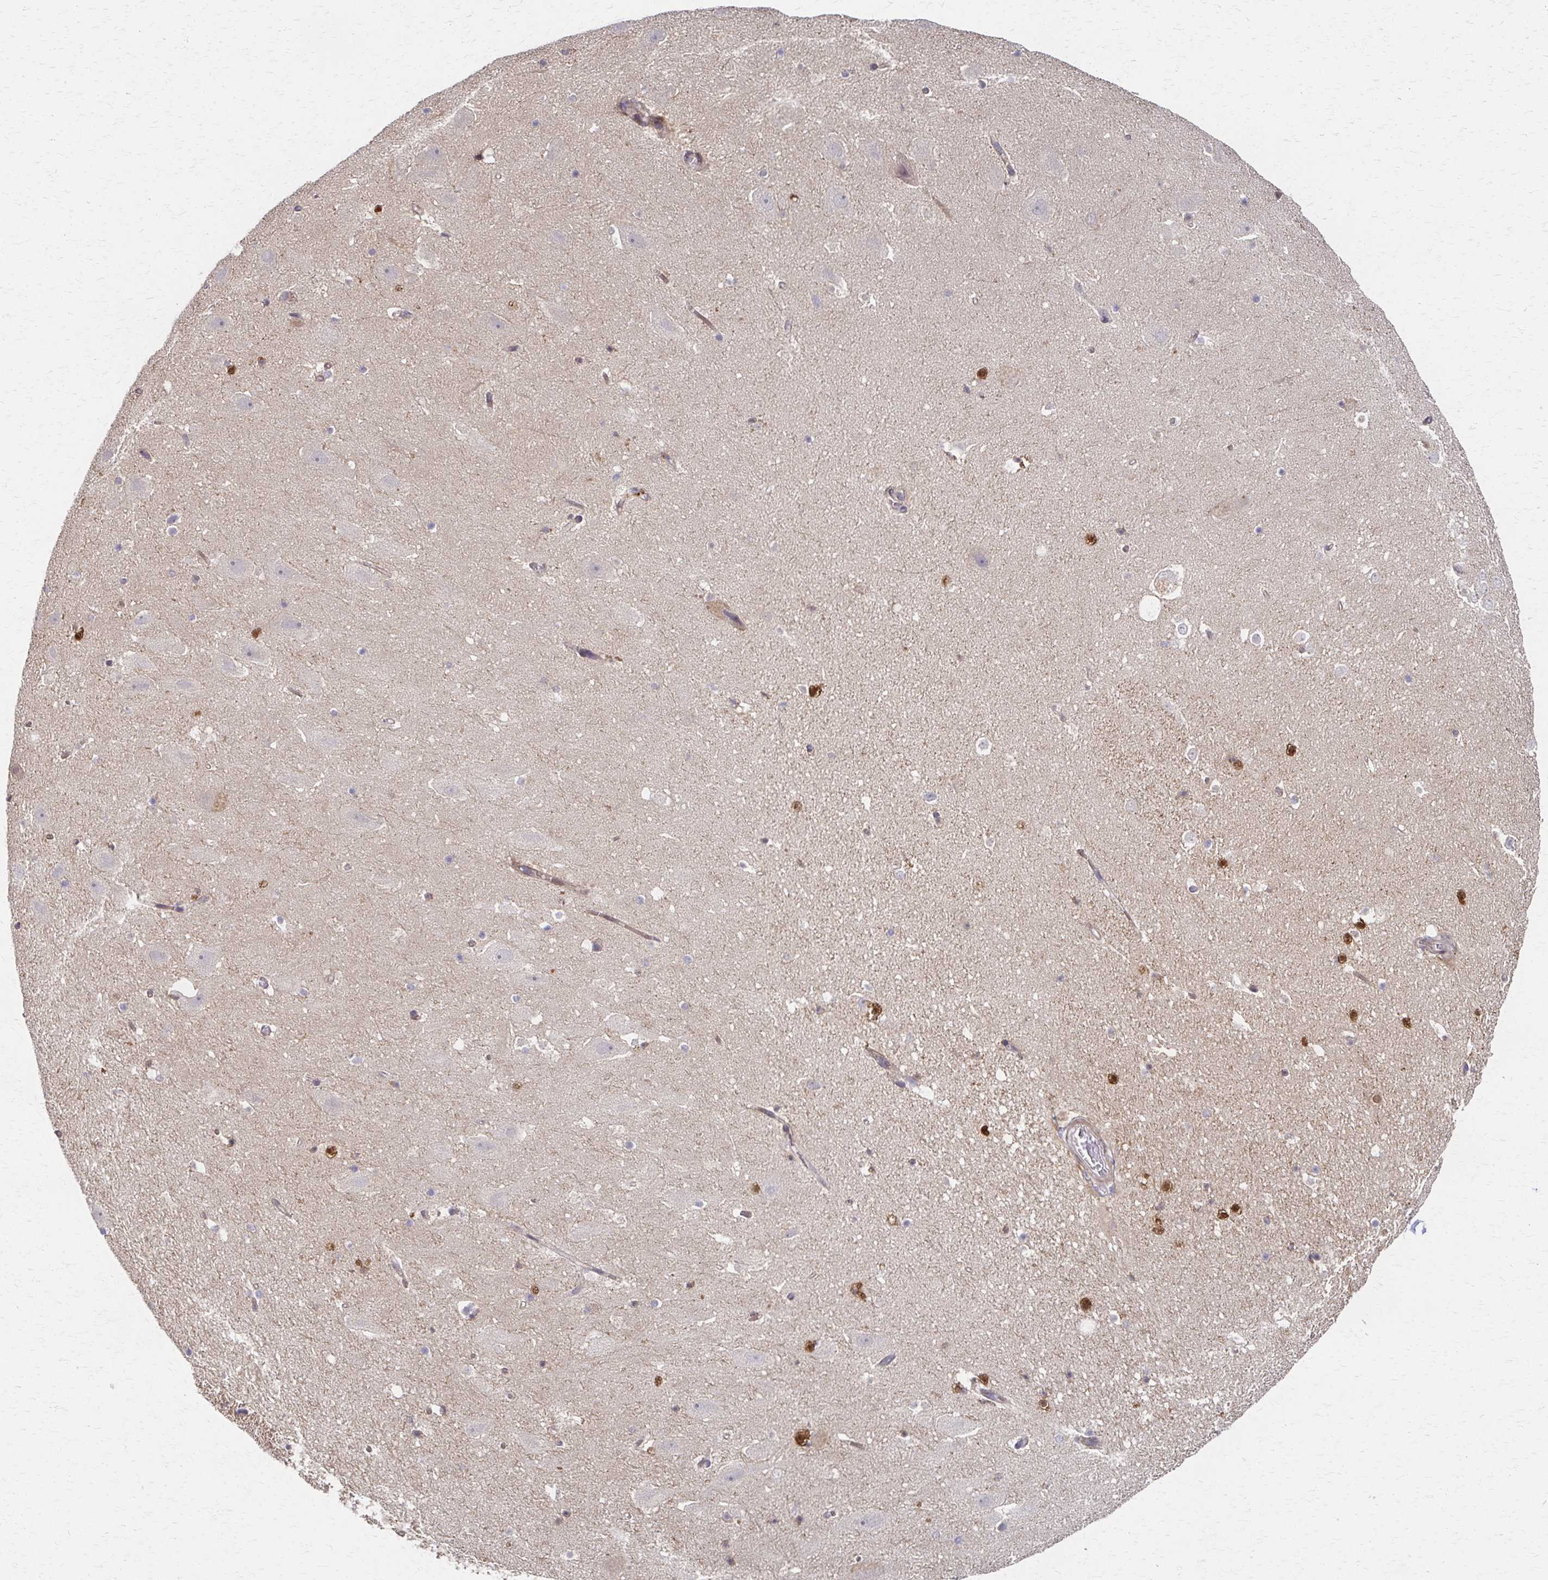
{"staining": {"intensity": "moderate", "quantity": "25%-75%", "location": "cytoplasmic/membranous,nuclear"}, "tissue": "hippocampus", "cell_type": "Glial cells", "image_type": "normal", "snomed": [{"axis": "morphology", "description": "Normal tissue, NOS"}, {"axis": "topography", "description": "Hippocampus"}], "caption": "High-magnification brightfield microscopy of benign hippocampus stained with DAB (brown) and counterstained with hematoxylin (blue). glial cells exhibit moderate cytoplasmic/membranous,nuclear staining is present in about25%-75% of cells.", "gene": "EOLA1", "patient": {"sex": "female", "age": 42}}